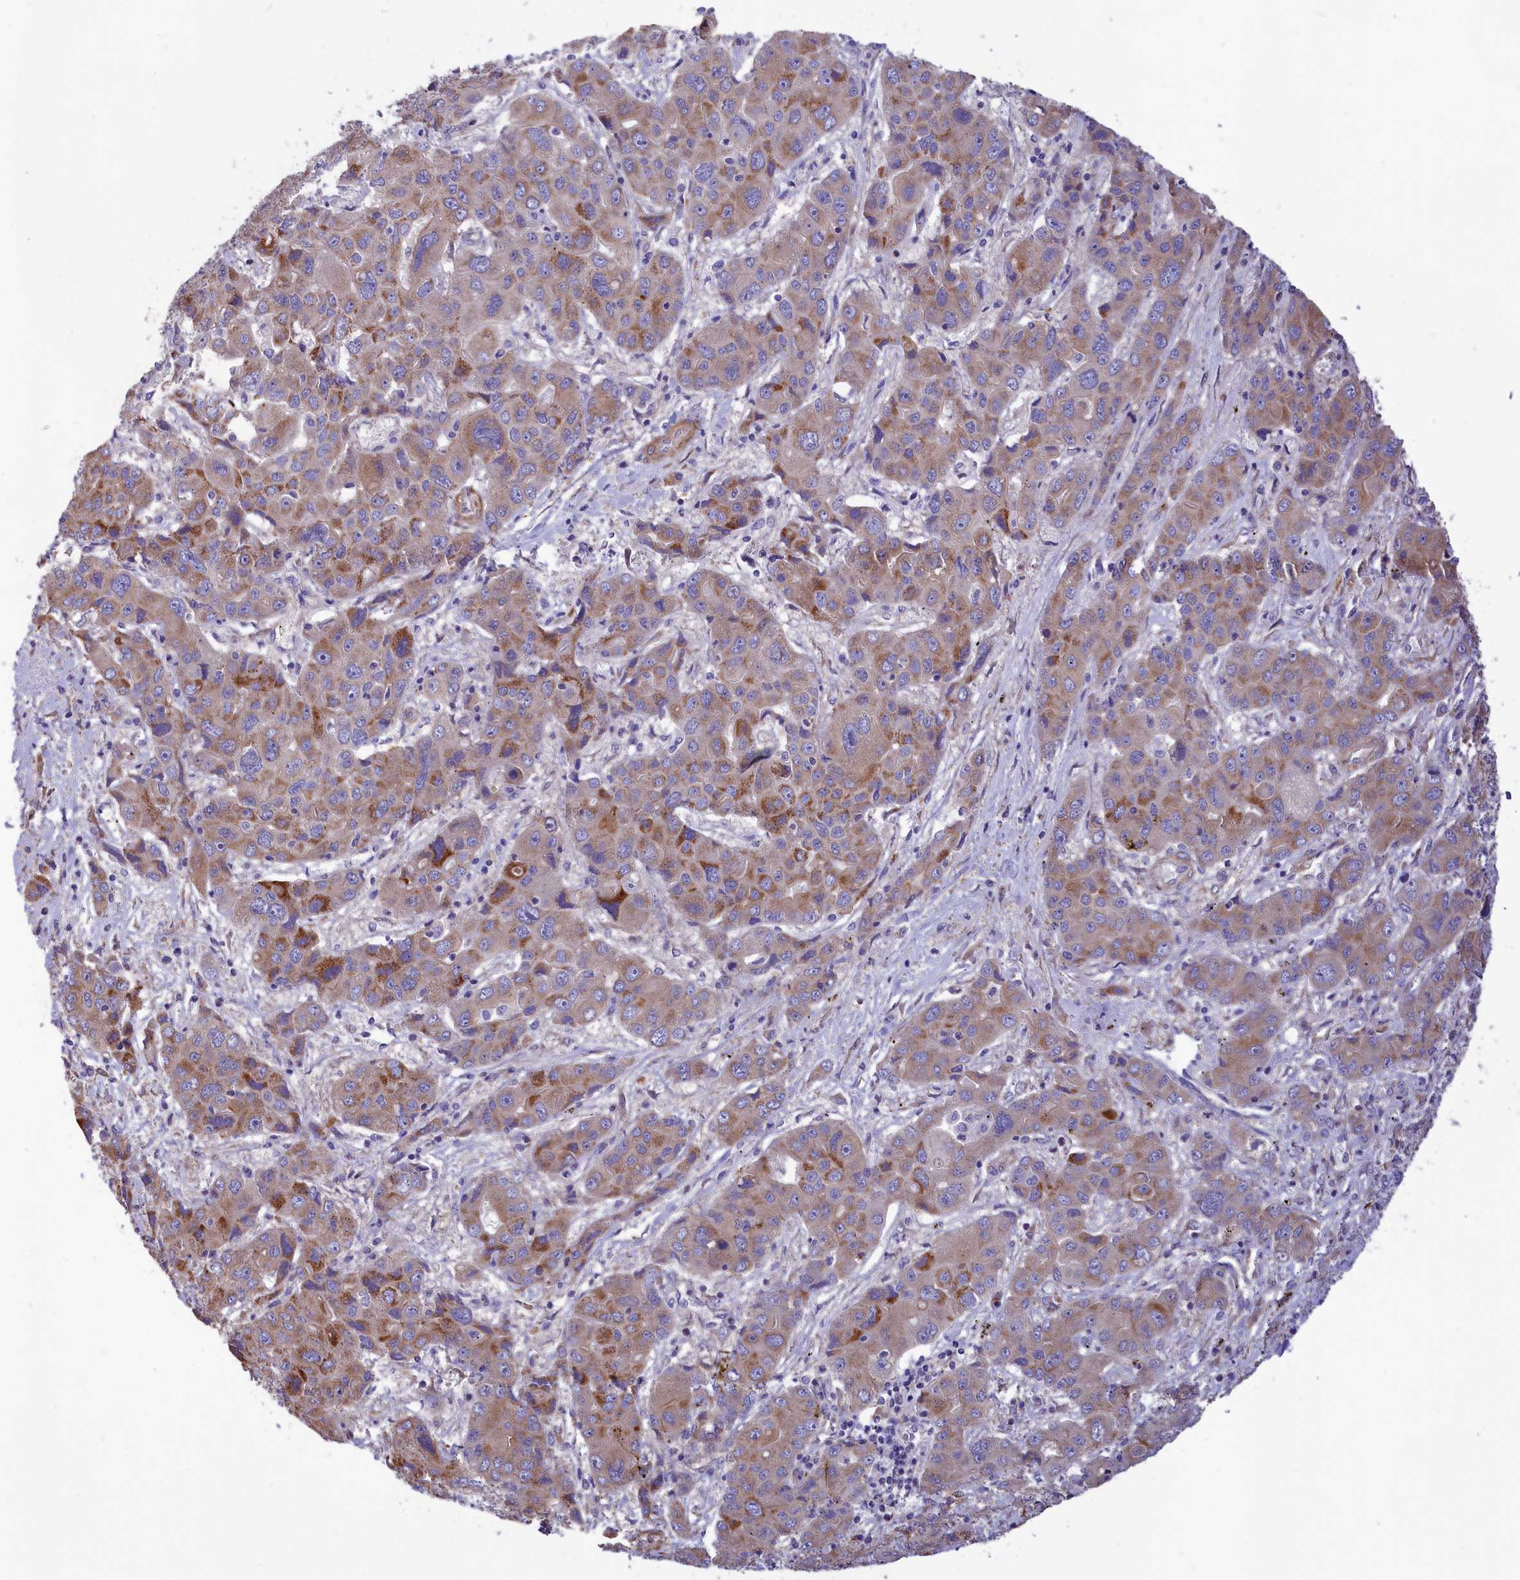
{"staining": {"intensity": "moderate", "quantity": "25%-75%", "location": "cytoplasmic/membranous"}, "tissue": "liver cancer", "cell_type": "Tumor cells", "image_type": "cancer", "snomed": [{"axis": "morphology", "description": "Cholangiocarcinoma"}, {"axis": "topography", "description": "Liver"}], "caption": "DAB immunohistochemical staining of liver cancer (cholangiocarcinoma) shows moderate cytoplasmic/membranous protein positivity in about 25%-75% of tumor cells.", "gene": "AMDHD2", "patient": {"sex": "male", "age": 67}}